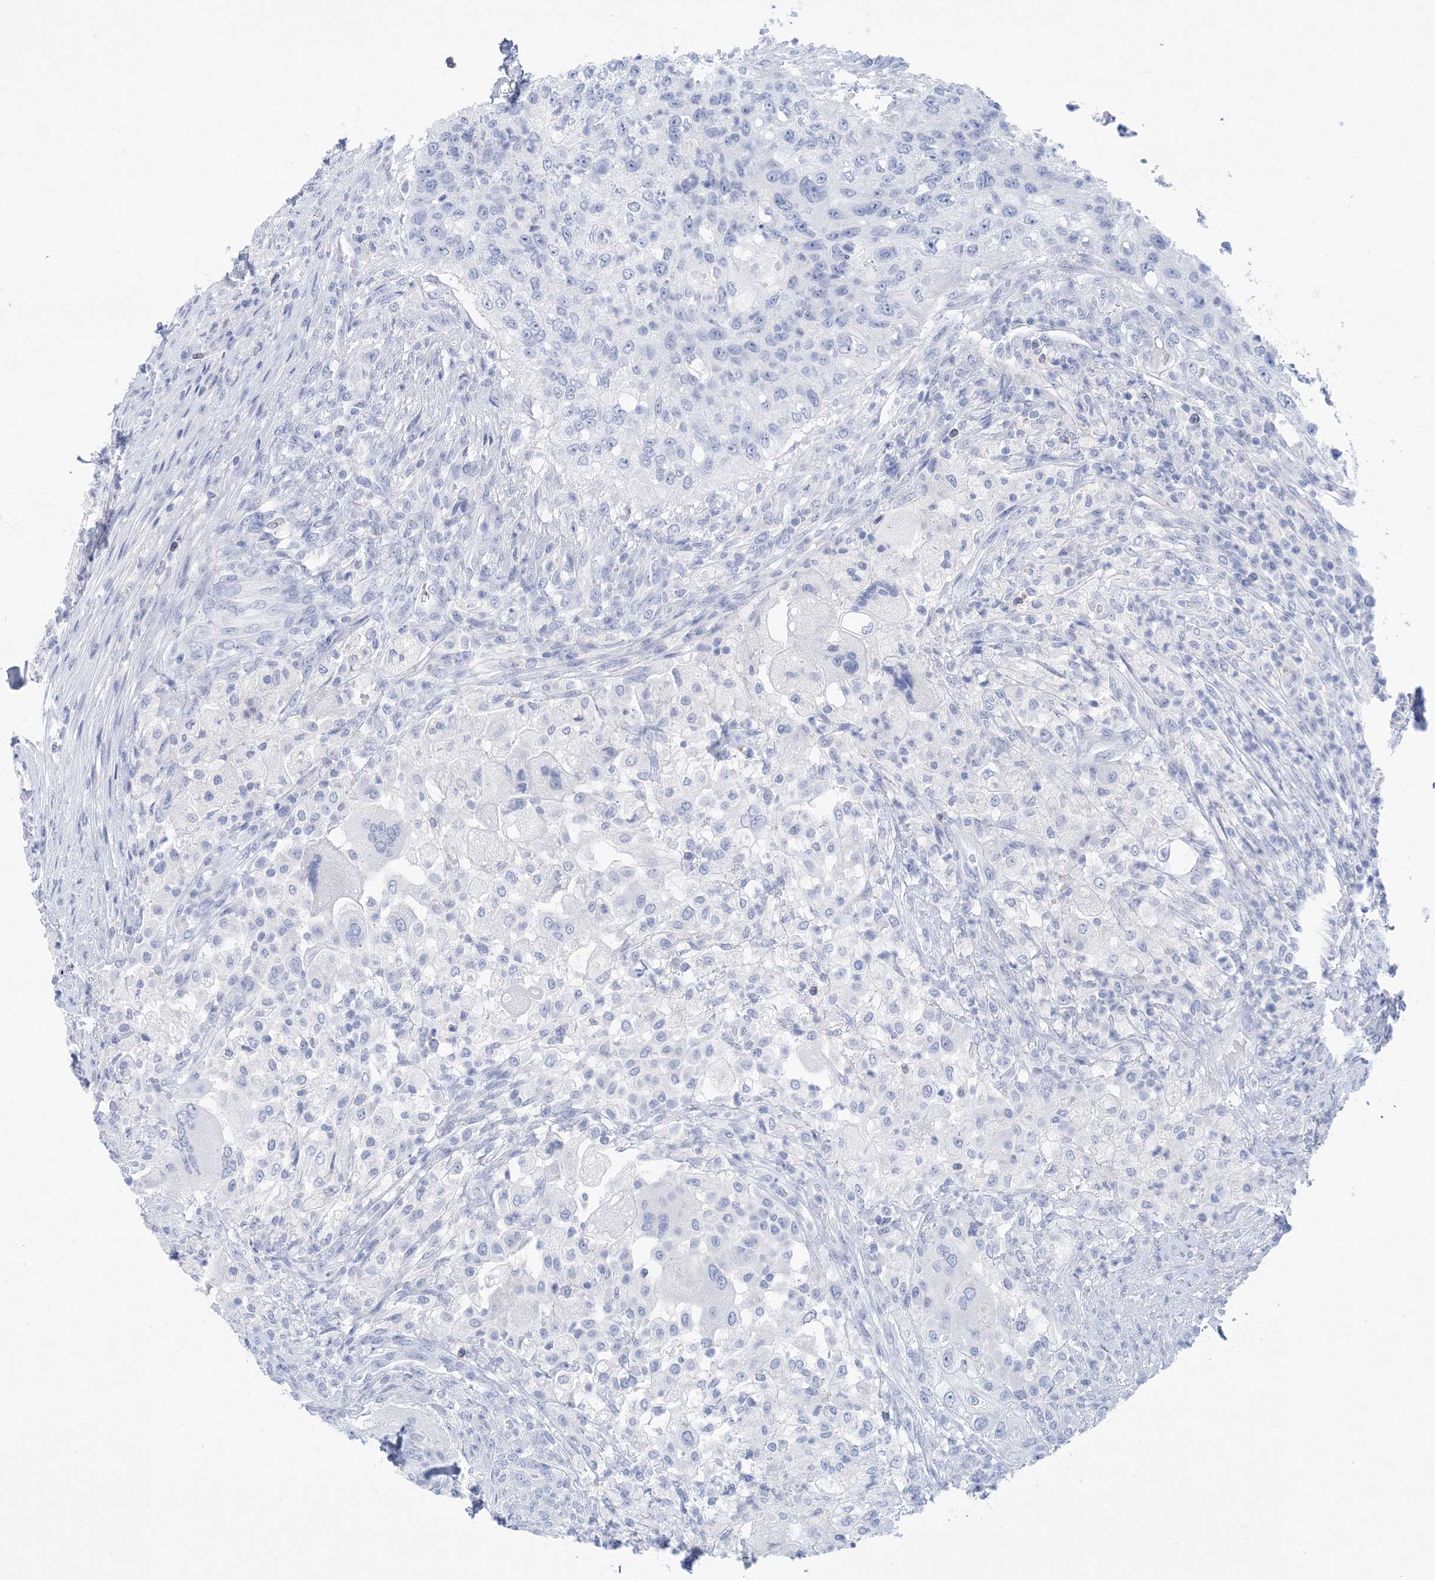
{"staining": {"intensity": "negative", "quantity": "none", "location": "none"}, "tissue": "urothelial cancer", "cell_type": "Tumor cells", "image_type": "cancer", "snomed": [{"axis": "morphology", "description": "Urothelial carcinoma, High grade"}, {"axis": "topography", "description": "Urinary bladder"}], "caption": "High-grade urothelial carcinoma was stained to show a protein in brown. There is no significant expression in tumor cells. (Stains: DAB immunohistochemistry (IHC) with hematoxylin counter stain, Microscopy: brightfield microscopy at high magnification).", "gene": "SH3YL1", "patient": {"sex": "female", "age": 60}}